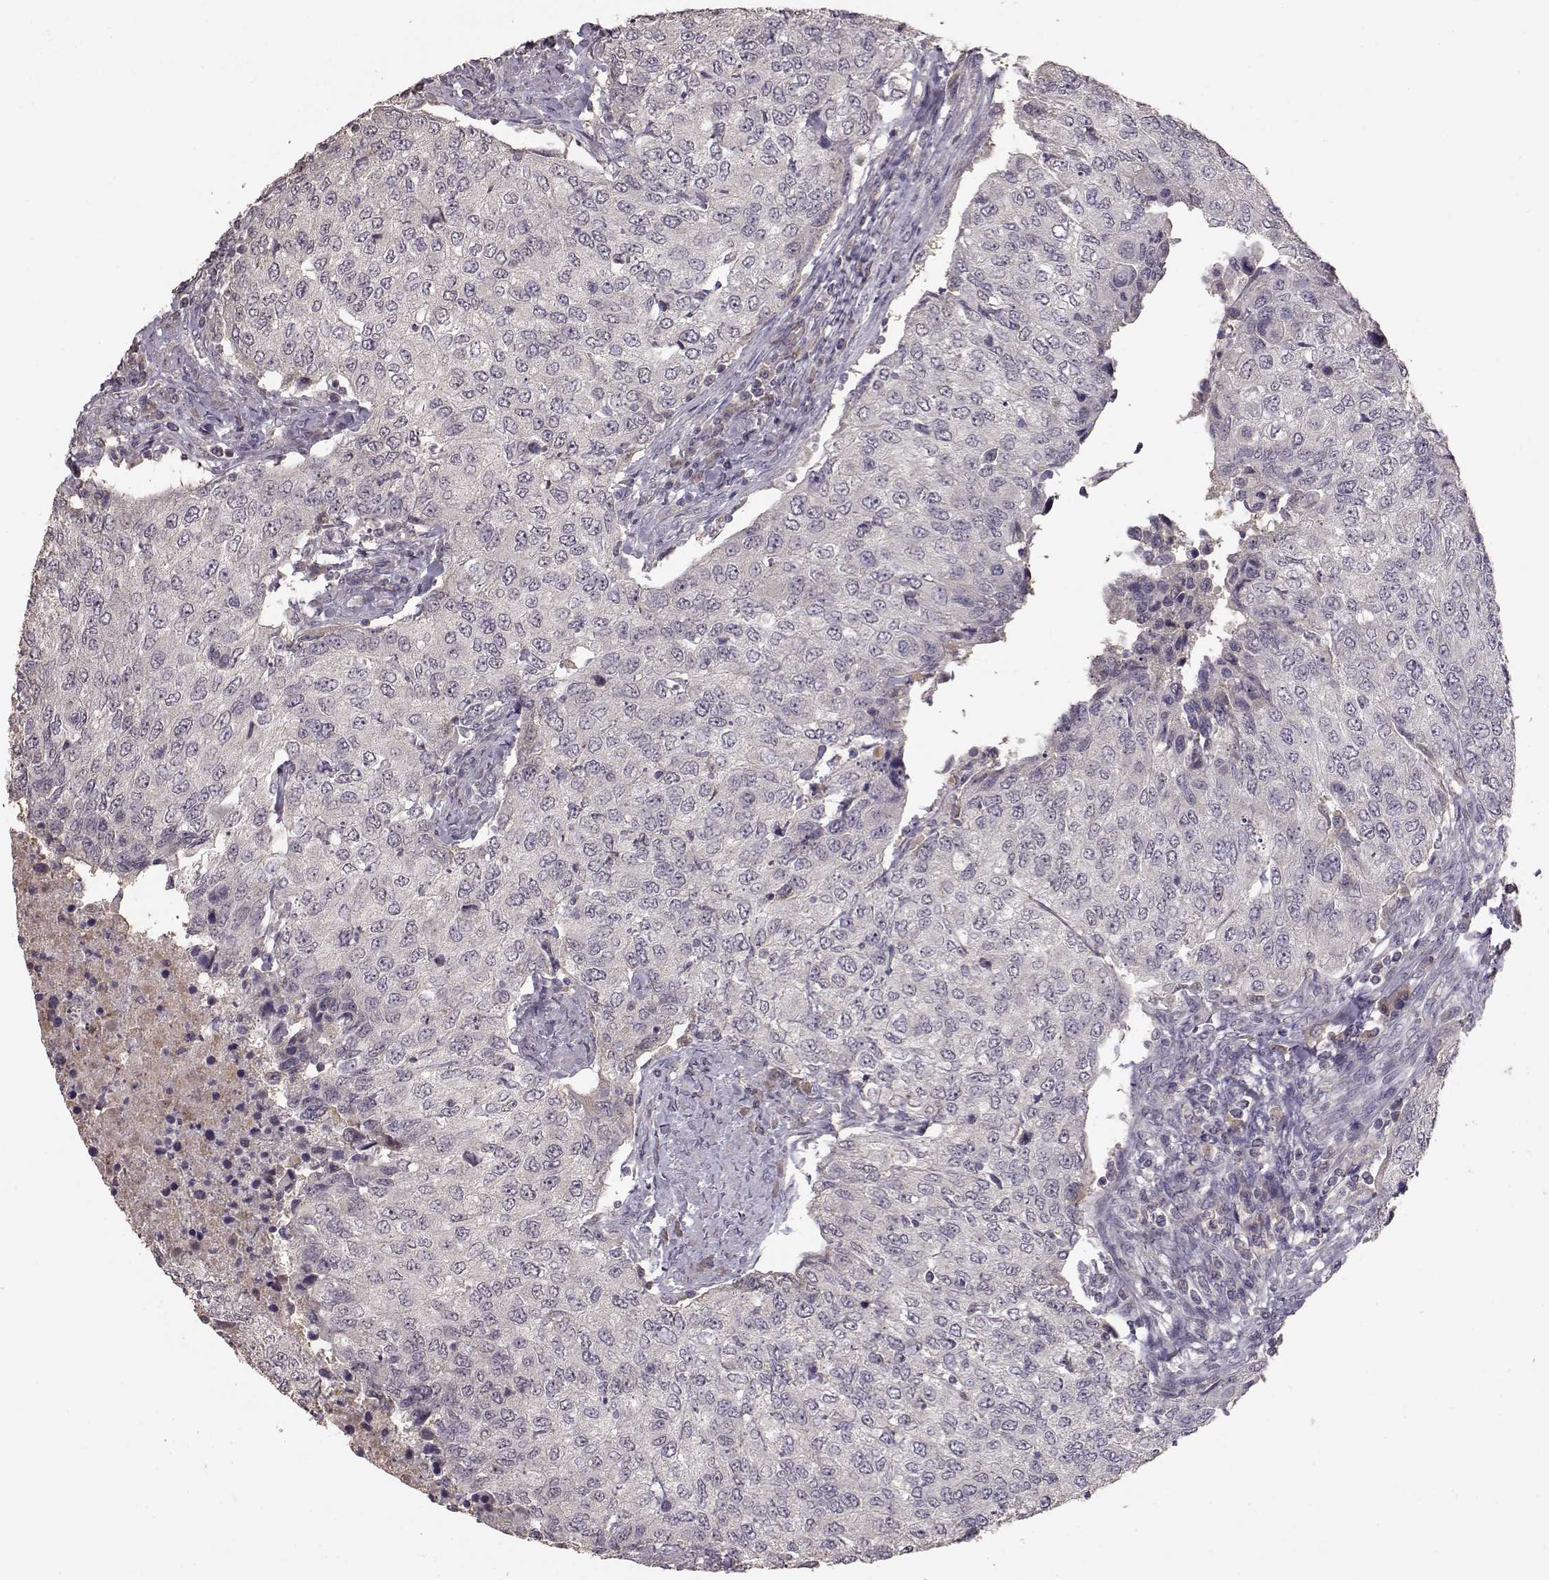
{"staining": {"intensity": "negative", "quantity": "none", "location": "none"}, "tissue": "urothelial cancer", "cell_type": "Tumor cells", "image_type": "cancer", "snomed": [{"axis": "morphology", "description": "Urothelial carcinoma, High grade"}, {"axis": "topography", "description": "Urinary bladder"}], "caption": "Tumor cells are negative for protein expression in human urothelial cancer. (Stains: DAB (3,3'-diaminobenzidine) immunohistochemistry with hematoxylin counter stain, Microscopy: brightfield microscopy at high magnification).", "gene": "PMCH", "patient": {"sex": "female", "age": 78}}